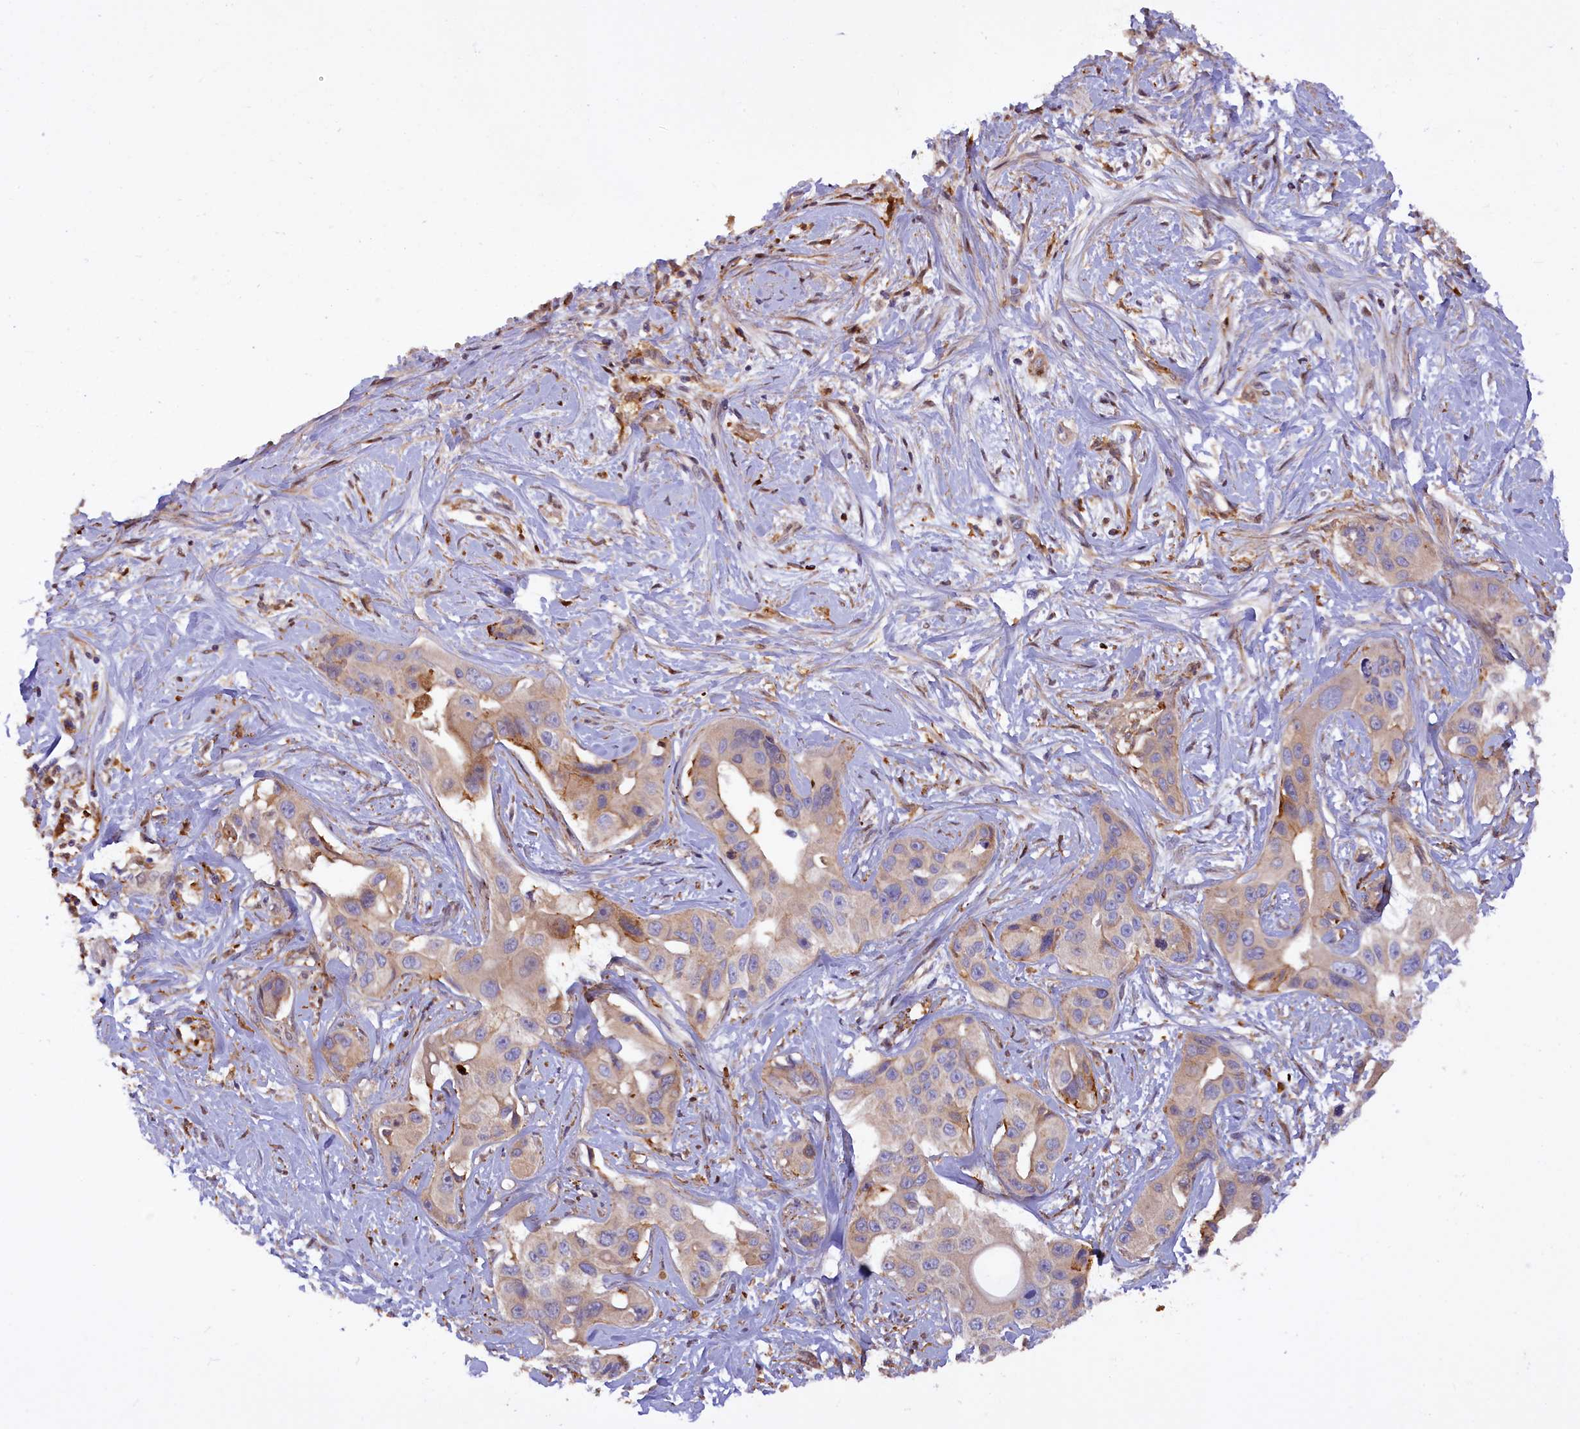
{"staining": {"intensity": "negative", "quantity": "none", "location": "none"}, "tissue": "liver cancer", "cell_type": "Tumor cells", "image_type": "cancer", "snomed": [{"axis": "morphology", "description": "Cholangiocarcinoma"}, {"axis": "topography", "description": "Liver"}], "caption": "Immunohistochemistry (IHC) image of neoplastic tissue: human cholangiocarcinoma (liver) stained with DAB exhibits no significant protein staining in tumor cells.", "gene": "FERMT1", "patient": {"sex": "male", "age": 59}}